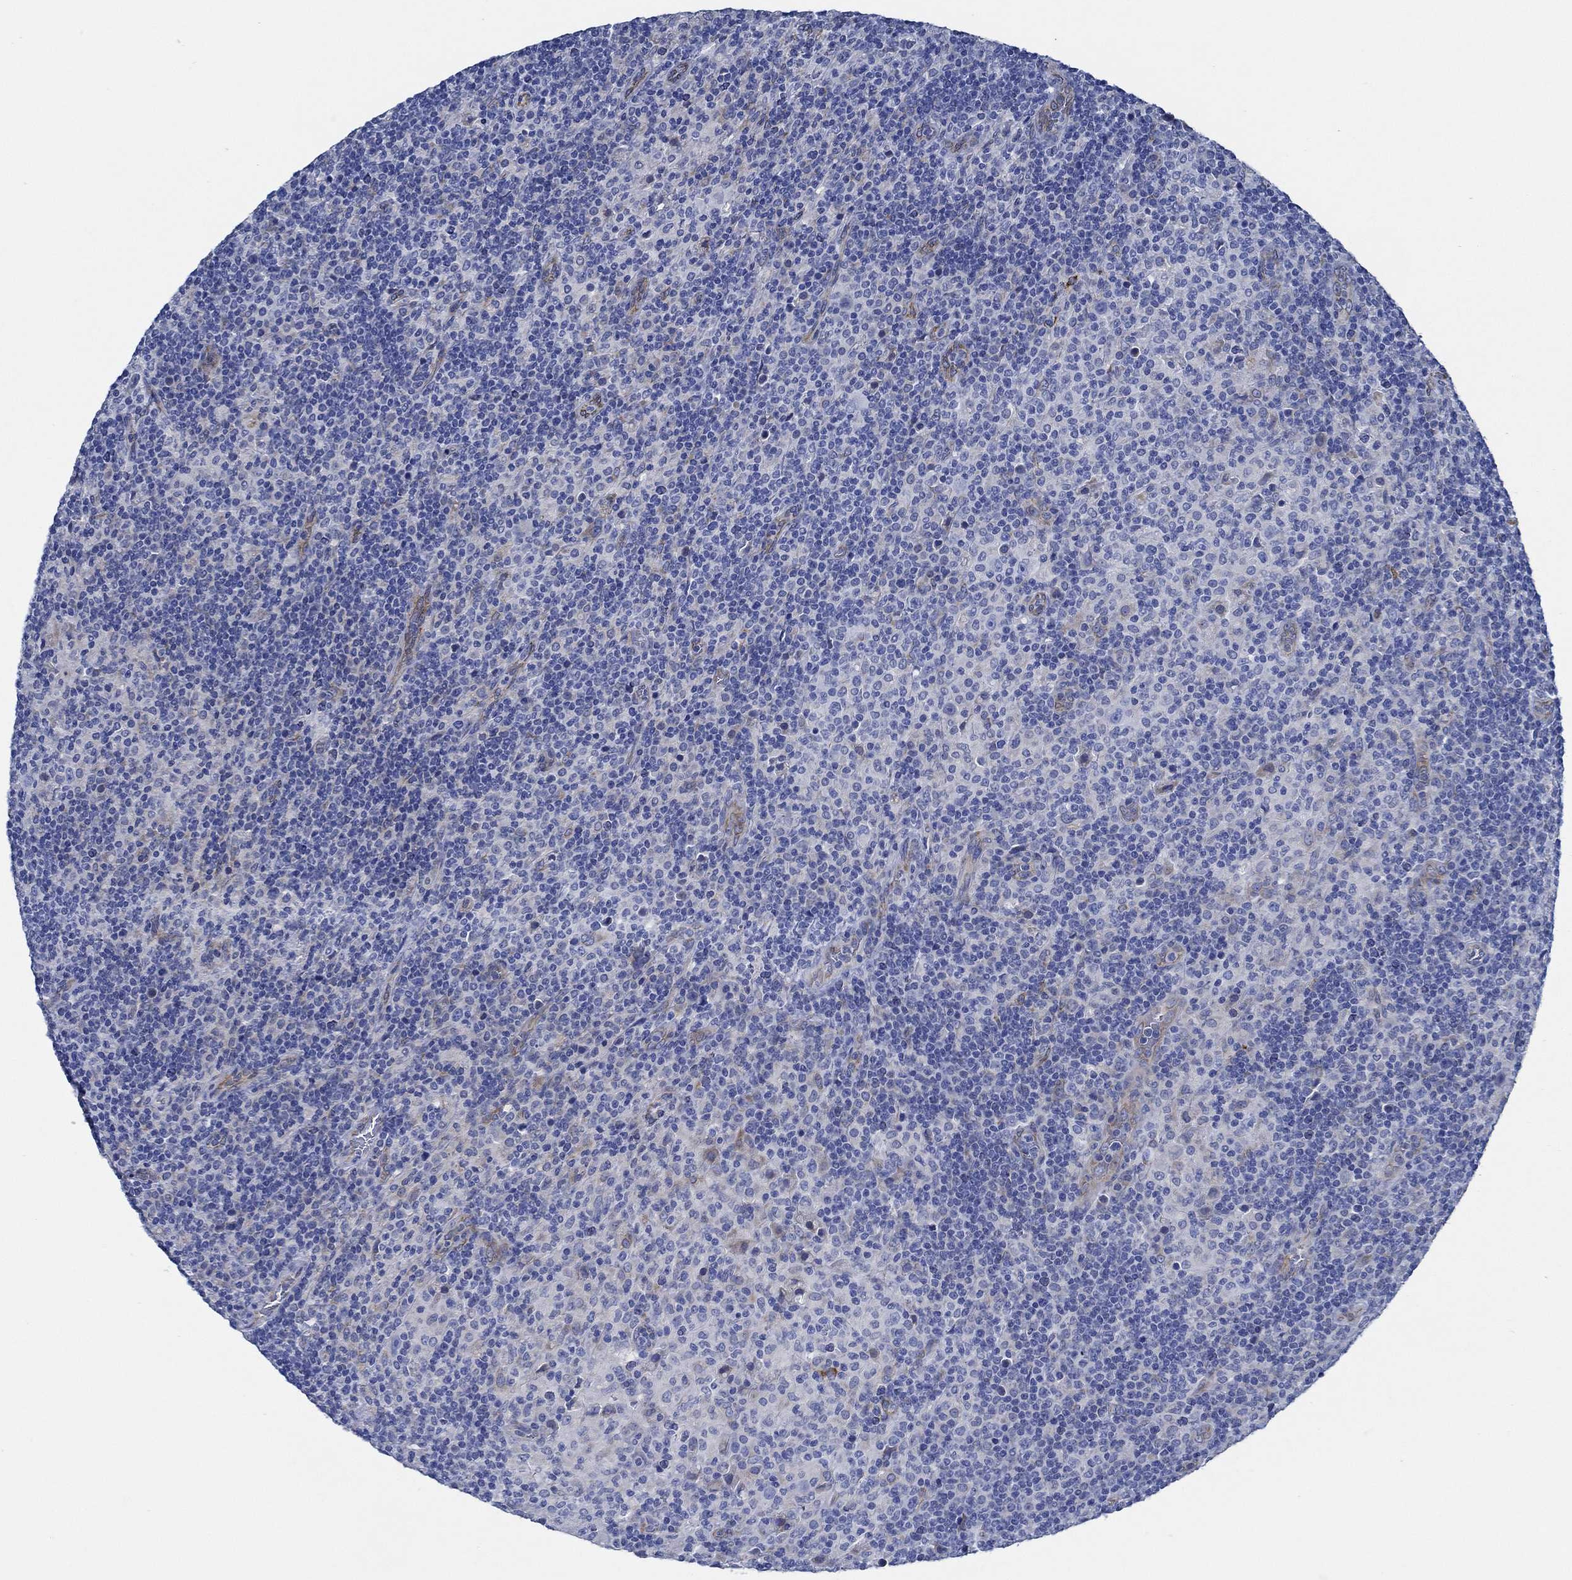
{"staining": {"intensity": "negative", "quantity": "none", "location": "none"}, "tissue": "lymphoma", "cell_type": "Tumor cells", "image_type": "cancer", "snomed": [{"axis": "morphology", "description": "Hodgkin's disease, NOS"}, {"axis": "topography", "description": "Lymph node"}], "caption": "IHC image of Hodgkin's disease stained for a protein (brown), which exhibits no expression in tumor cells. The staining is performed using DAB (3,3'-diaminobenzidine) brown chromogen with nuclei counter-stained in using hematoxylin.", "gene": "HECW2", "patient": {"sex": "male", "age": 70}}